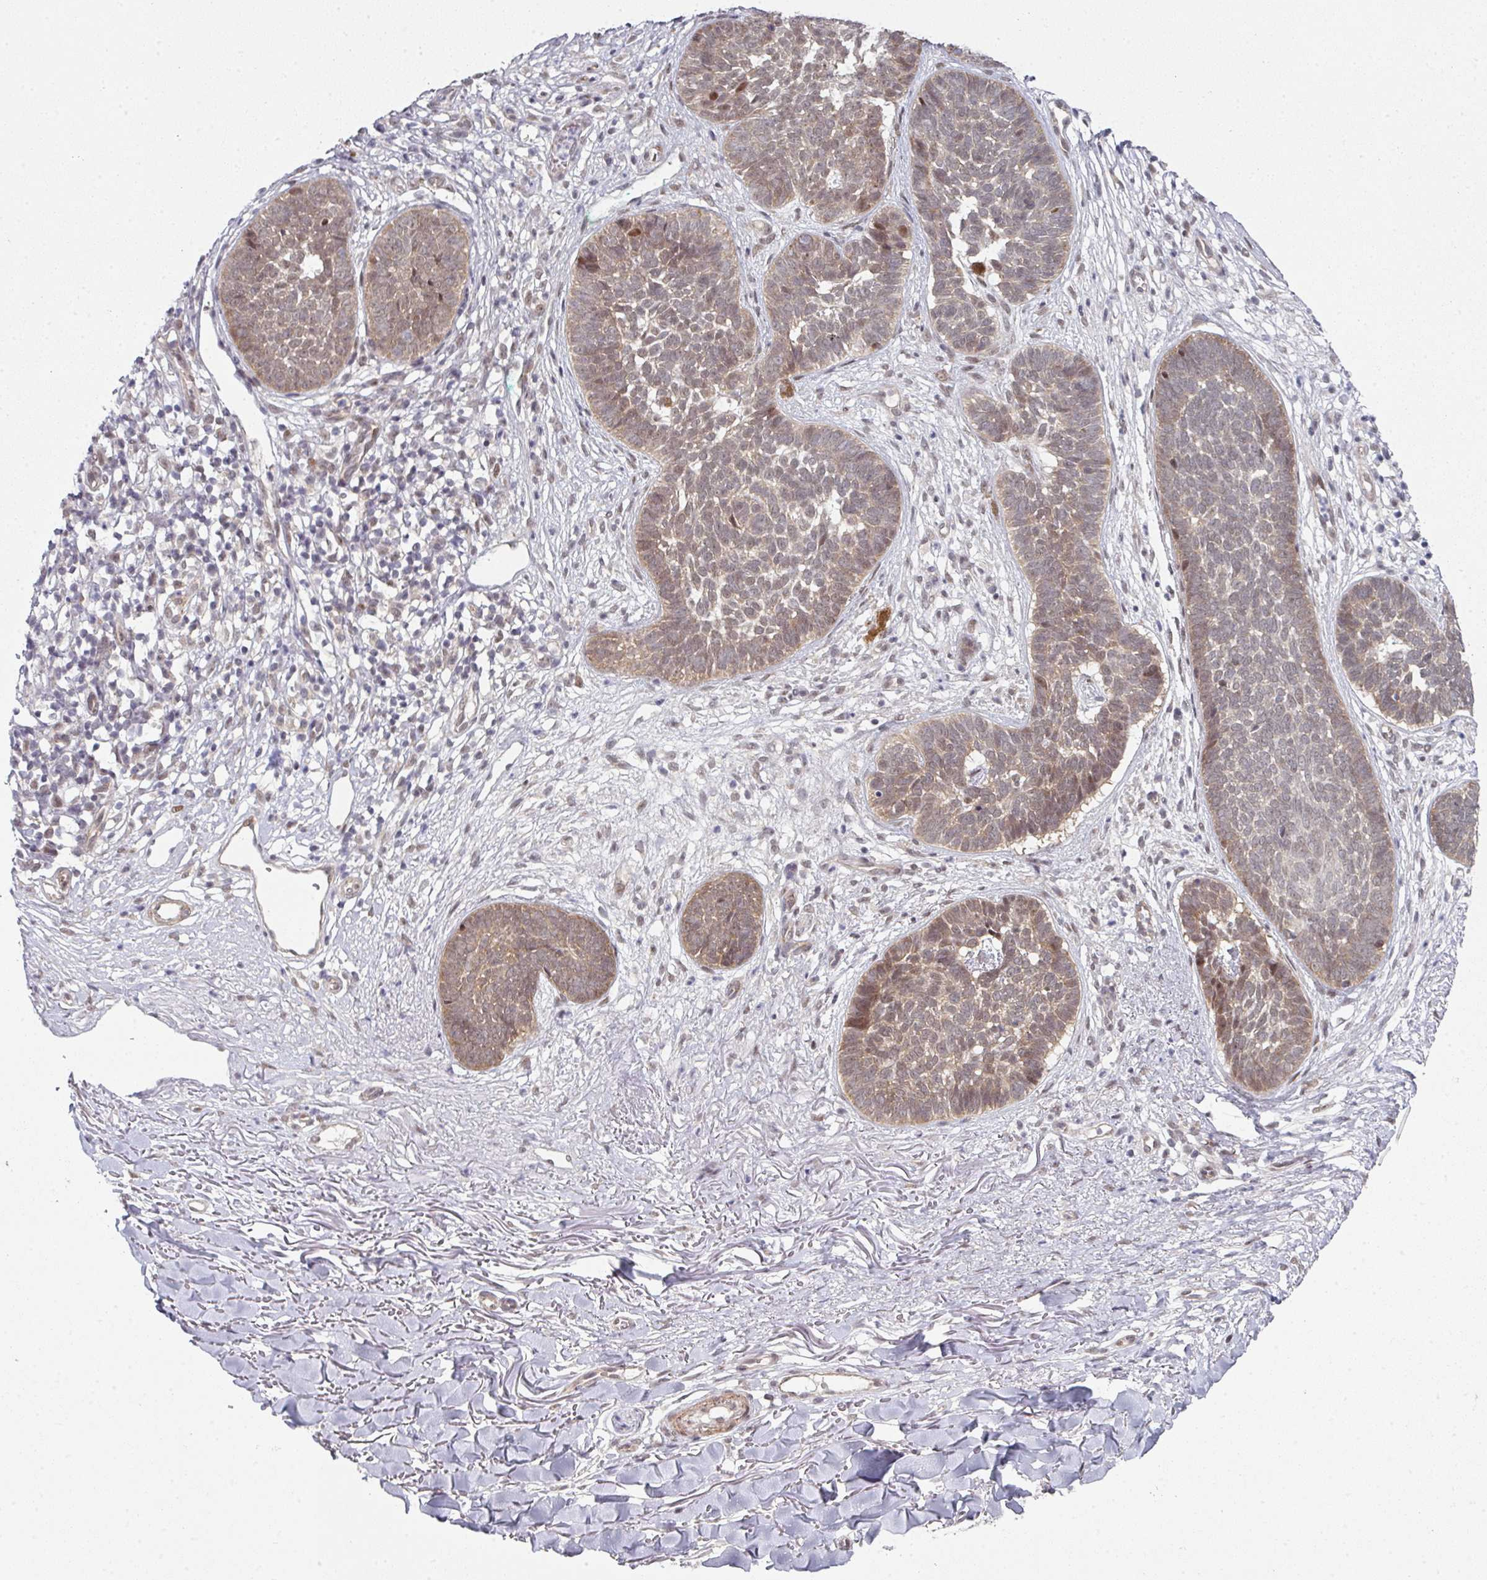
{"staining": {"intensity": "weak", "quantity": ">75%", "location": "cytoplasmic/membranous,nuclear"}, "tissue": "skin cancer", "cell_type": "Tumor cells", "image_type": "cancer", "snomed": [{"axis": "morphology", "description": "Basal cell carcinoma"}, {"axis": "topography", "description": "Skin"}, {"axis": "topography", "description": "Skin of neck"}, {"axis": "topography", "description": "Skin of shoulder"}, {"axis": "topography", "description": "Skin of back"}], "caption": "Weak cytoplasmic/membranous and nuclear expression for a protein is appreciated in approximately >75% of tumor cells of skin basal cell carcinoma using immunohistochemistry.", "gene": "TMCC1", "patient": {"sex": "male", "age": 80}}